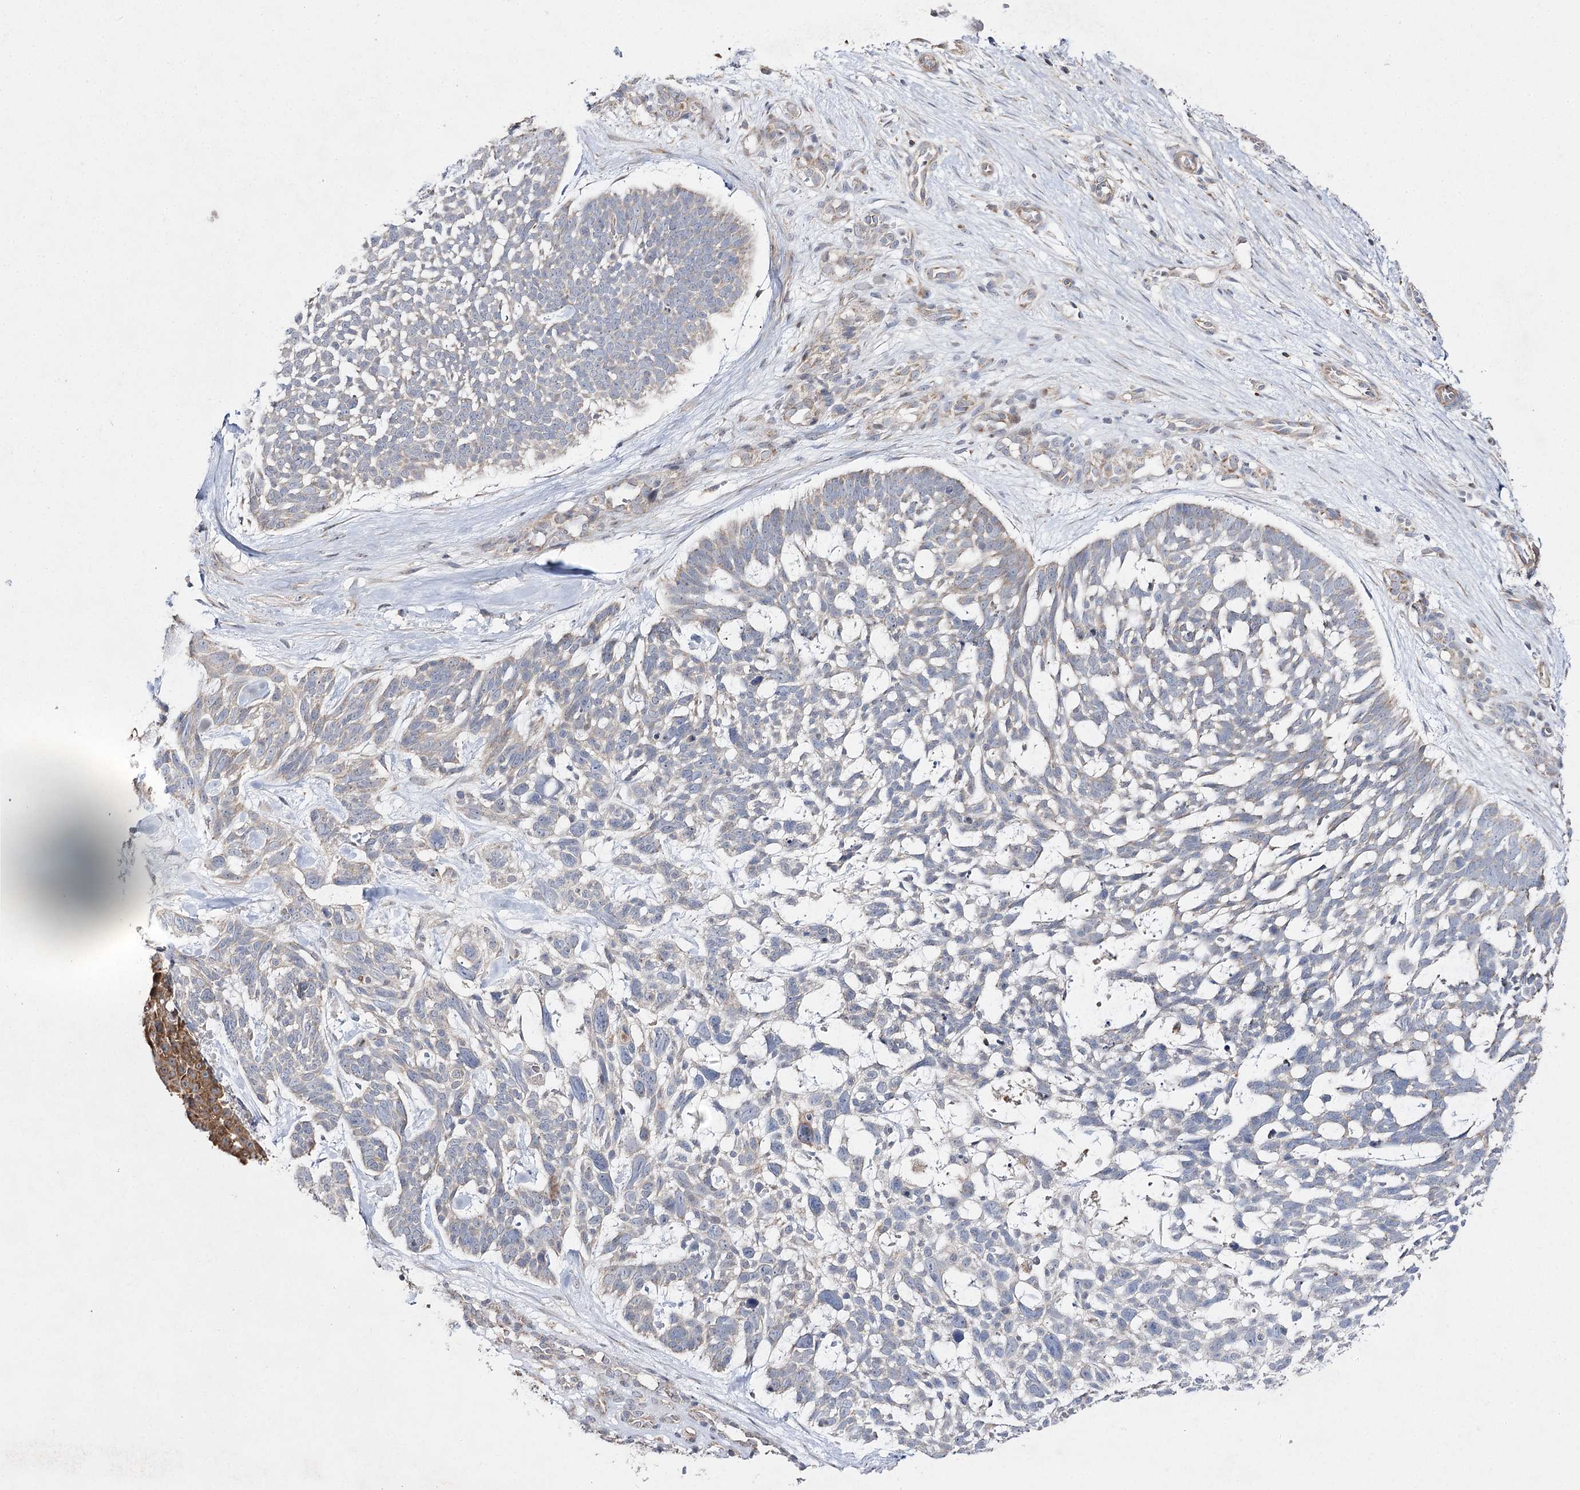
{"staining": {"intensity": "weak", "quantity": "<25%", "location": "cytoplasmic/membranous"}, "tissue": "skin cancer", "cell_type": "Tumor cells", "image_type": "cancer", "snomed": [{"axis": "morphology", "description": "Basal cell carcinoma"}, {"axis": "topography", "description": "Skin"}], "caption": "High magnification brightfield microscopy of skin cancer stained with DAB (3,3'-diaminobenzidine) (brown) and counterstained with hematoxylin (blue): tumor cells show no significant expression.", "gene": "FANCL", "patient": {"sex": "male", "age": 88}}